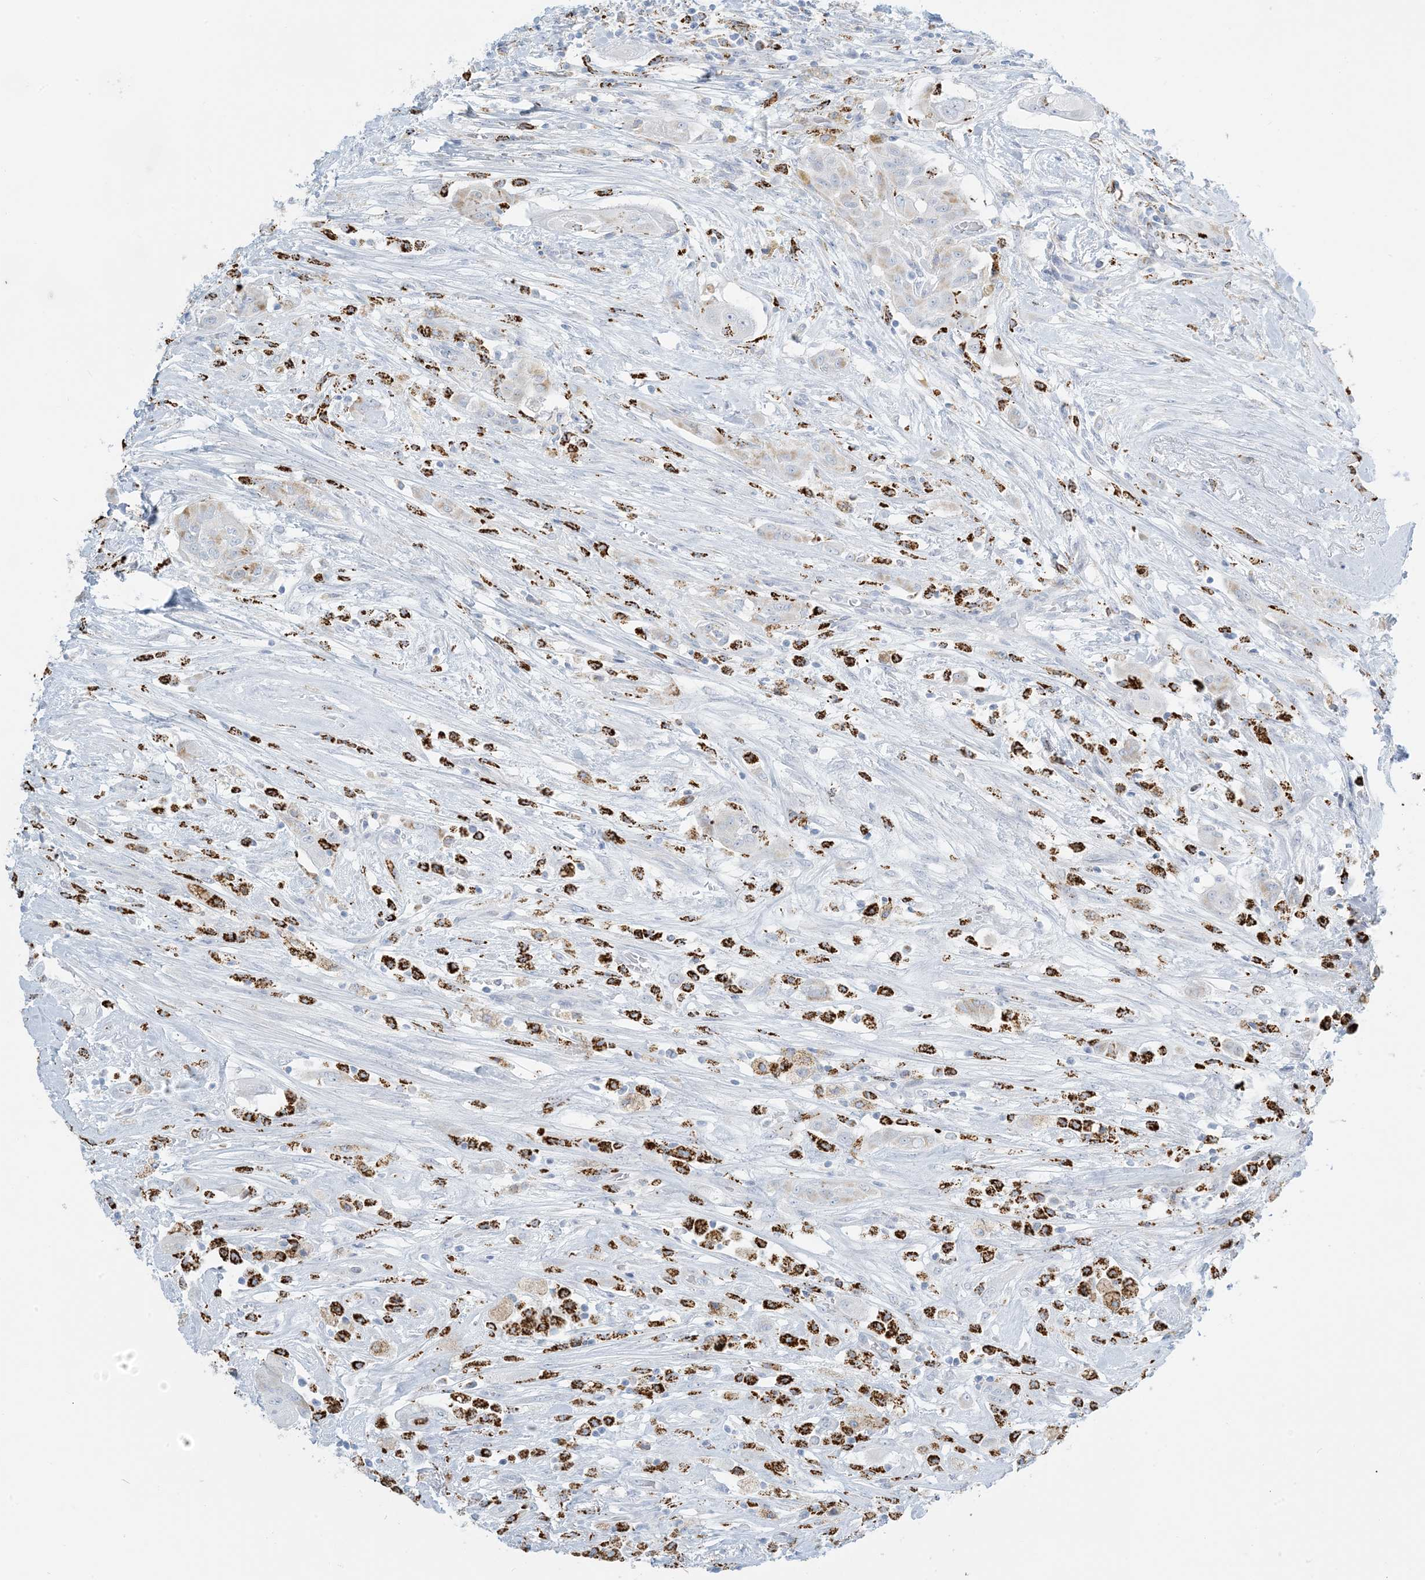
{"staining": {"intensity": "negative", "quantity": "none", "location": "none"}, "tissue": "thyroid cancer", "cell_type": "Tumor cells", "image_type": "cancer", "snomed": [{"axis": "morphology", "description": "Papillary adenocarcinoma, NOS"}, {"axis": "topography", "description": "Thyroid gland"}], "caption": "Tumor cells show no significant positivity in thyroid cancer. (DAB (3,3'-diaminobenzidine) immunohistochemistry with hematoxylin counter stain).", "gene": "ZDHHC4", "patient": {"sex": "female", "age": 59}}